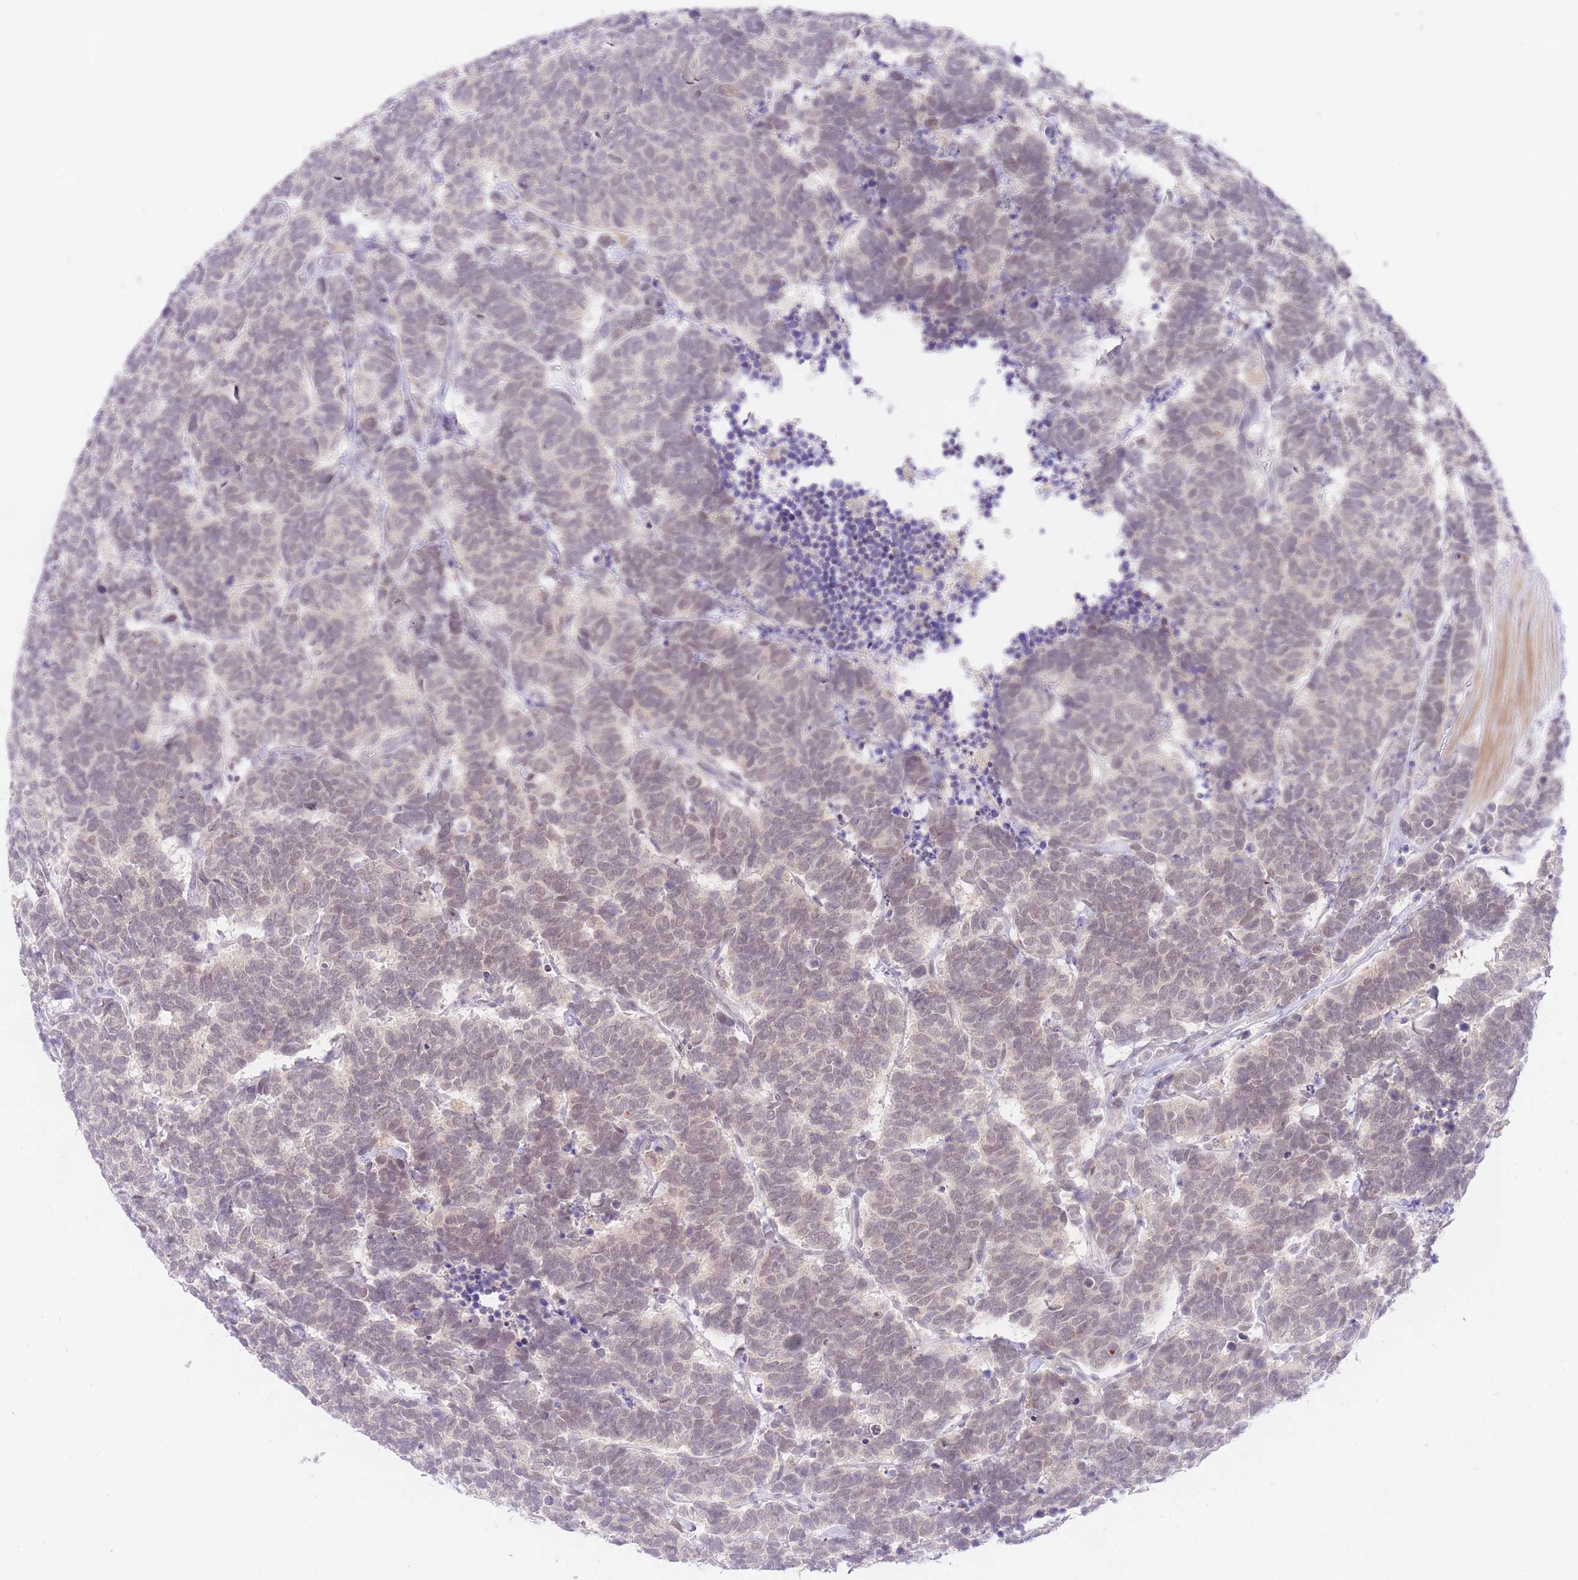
{"staining": {"intensity": "weak", "quantity": "<25%", "location": "nuclear"}, "tissue": "carcinoid", "cell_type": "Tumor cells", "image_type": "cancer", "snomed": [{"axis": "morphology", "description": "Carcinoma, NOS"}, {"axis": "morphology", "description": "Carcinoid, malignant, NOS"}, {"axis": "topography", "description": "Urinary bladder"}], "caption": "DAB (3,3'-diaminobenzidine) immunohistochemical staining of human carcinoma displays no significant positivity in tumor cells.", "gene": "SLC25A33", "patient": {"sex": "male", "age": 57}}